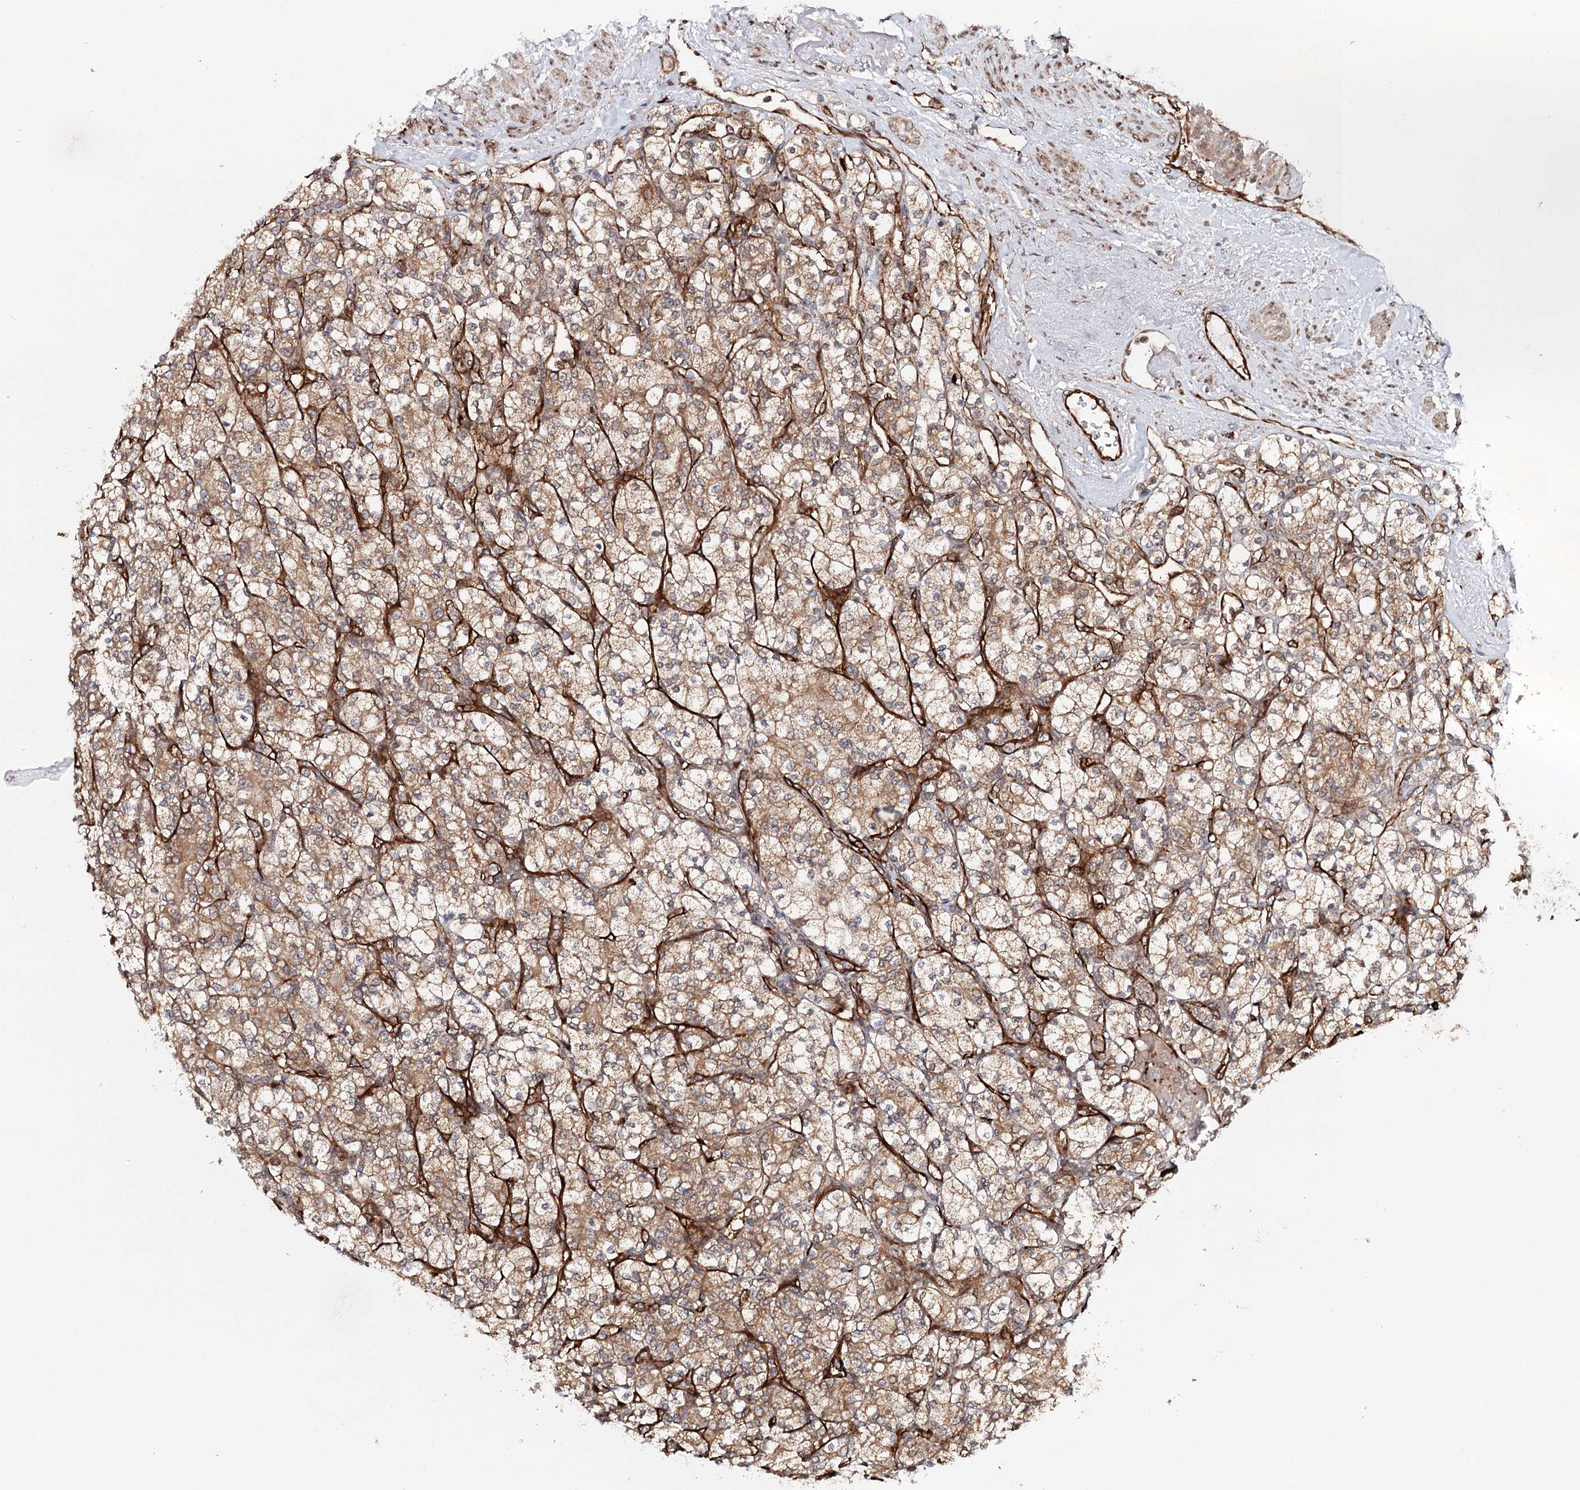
{"staining": {"intensity": "moderate", "quantity": ">75%", "location": "cytoplasmic/membranous"}, "tissue": "renal cancer", "cell_type": "Tumor cells", "image_type": "cancer", "snomed": [{"axis": "morphology", "description": "Adenocarcinoma, NOS"}, {"axis": "topography", "description": "Kidney"}], "caption": "Renal cancer (adenocarcinoma) tissue exhibits moderate cytoplasmic/membranous positivity in about >75% of tumor cells, visualized by immunohistochemistry. Nuclei are stained in blue.", "gene": "MKNK1", "patient": {"sex": "male", "age": 77}}